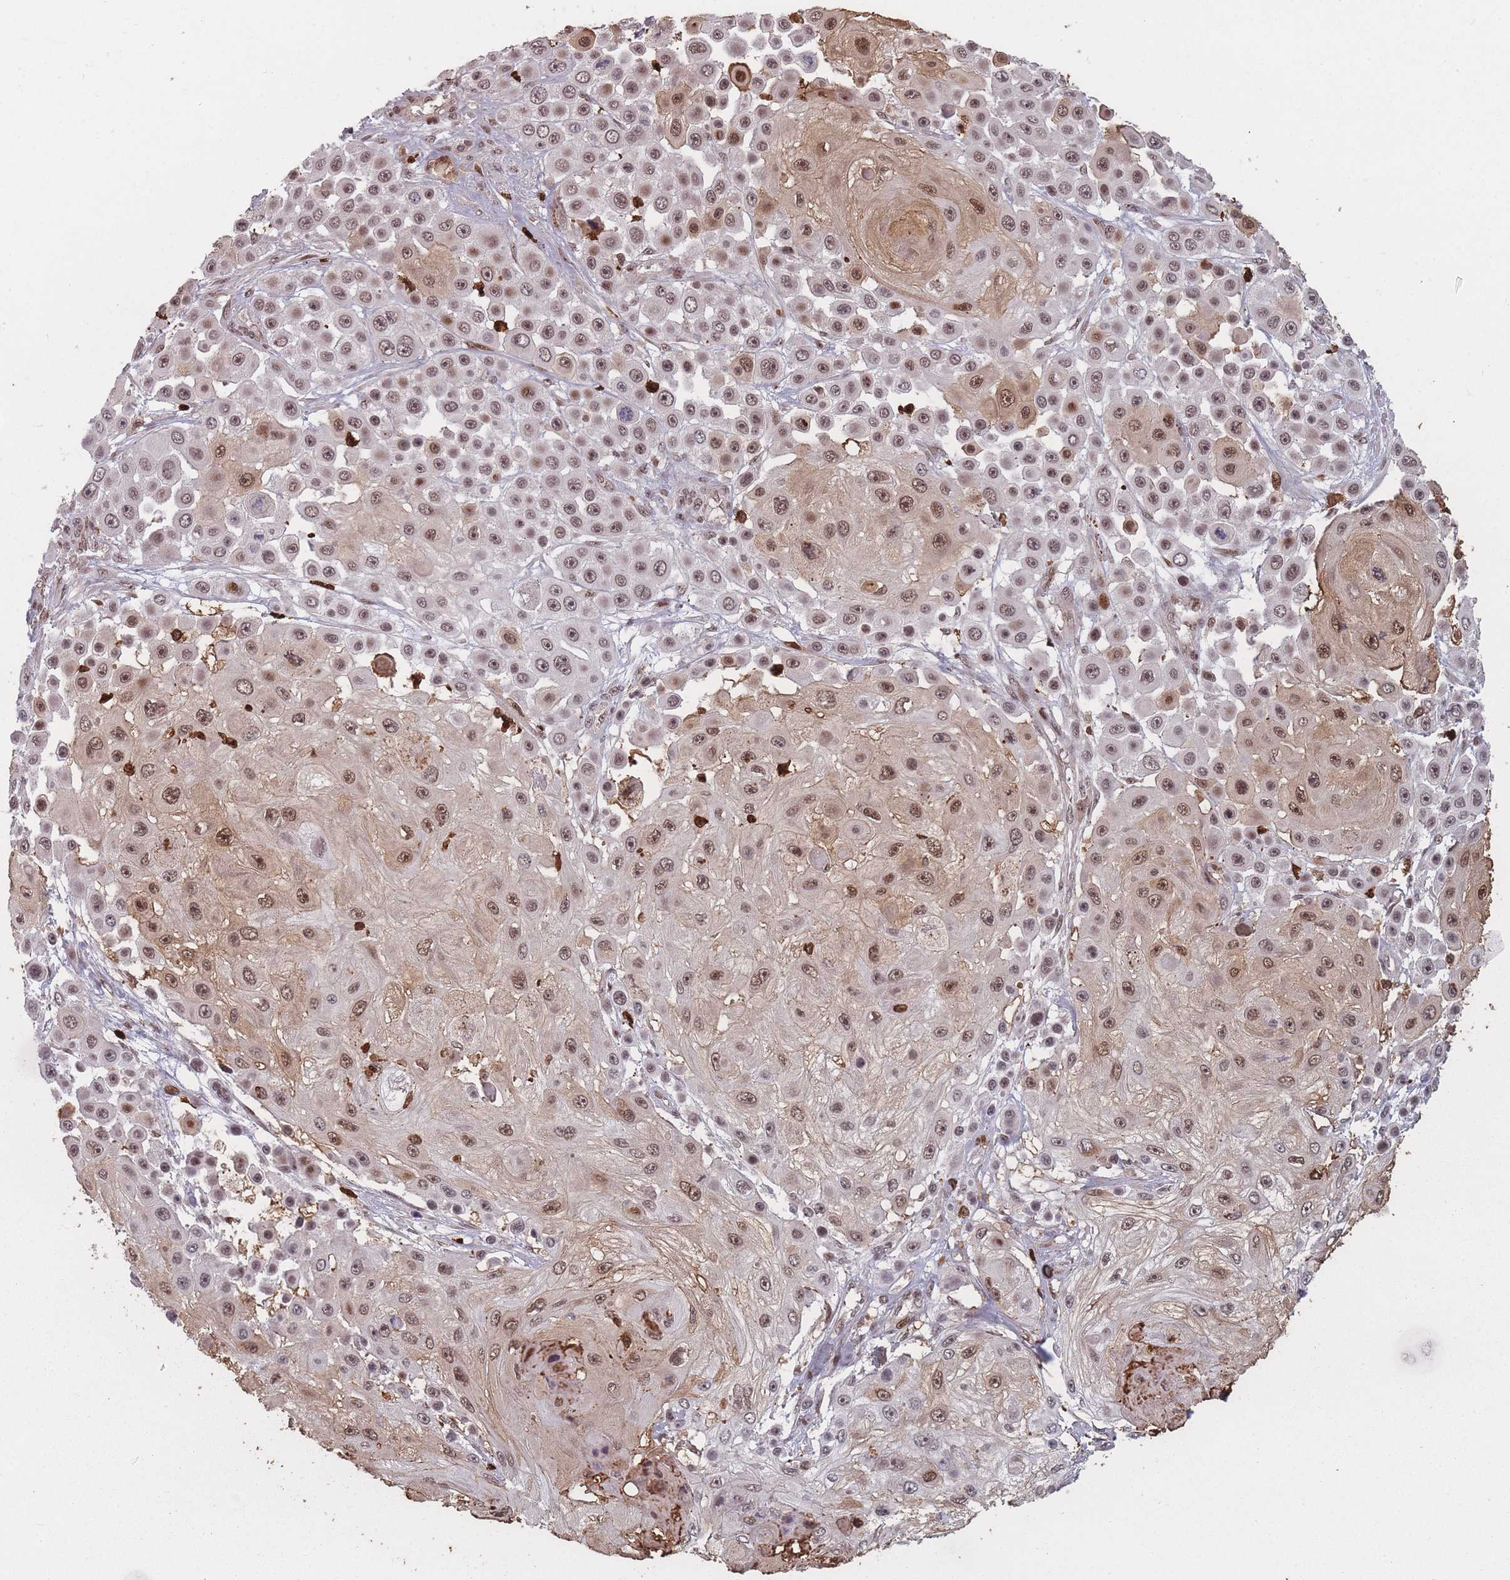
{"staining": {"intensity": "moderate", "quantity": ">75%", "location": "cytoplasmic/membranous,nuclear"}, "tissue": "skin cancer", "cell_type": "Tumor cells", "image_type": "cancer", "snomed": [{"axis": "morphology", "description": "Squamous cell carcinoma, NOS"}, {"axis": "topography", "description": "Skin"}], "caption": "This micrograph exhibits skin cancer (squamous cell carcinoma) stained with IHC to label a protein in brown. The cytoplasmic/membranous and nuclear of tumor cells show moderate positivity for the protein. Nuclei are counter-stained blue.", "gene": "WDR55", "patient": {"sex": "male", "age": 67}}